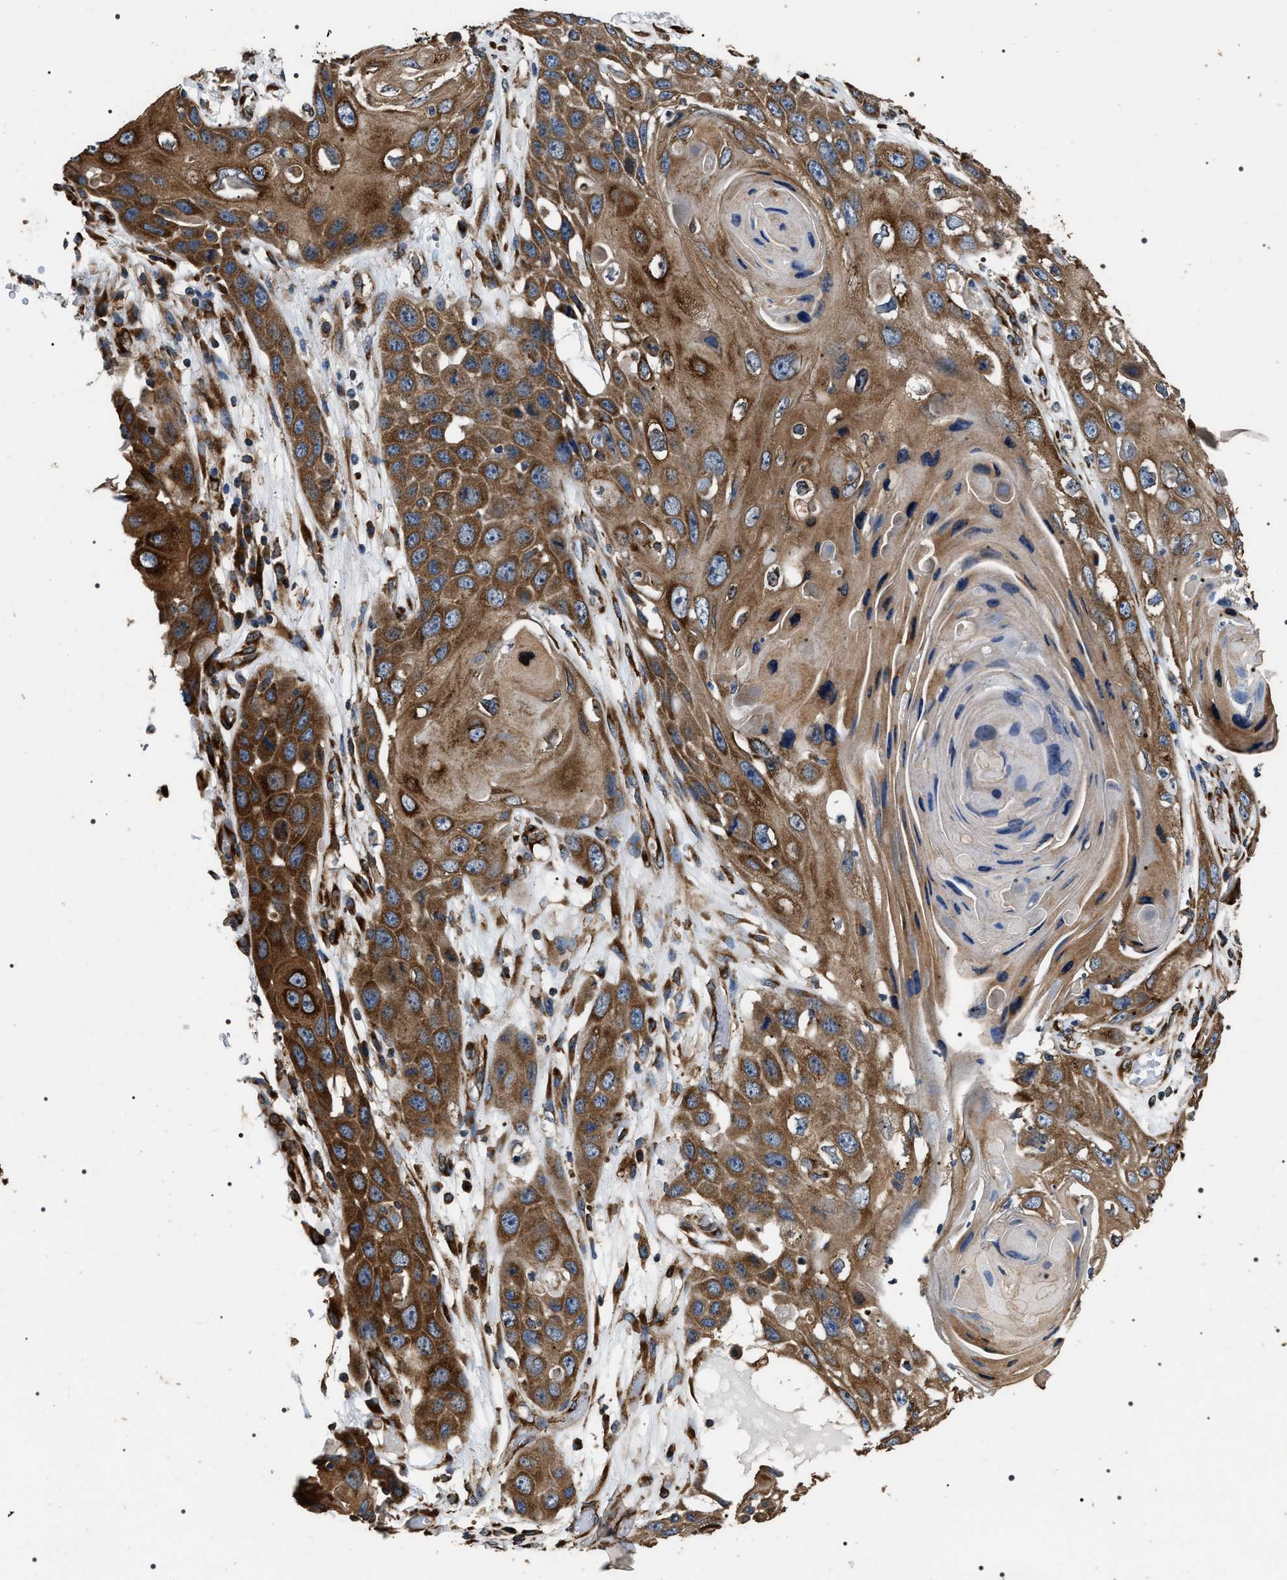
{"staining": {"intensity": "strong", "quantity": ">75%", "location": "cytoplasmic/membranous"}, "tissue": "skin cancer", "cell_type": "Tumor cells", "image_type": "cancer", "snomed": [{"axis": "morphology", "description": "Squamous cell carcinoma, NOS"}, {"axis": "topography", "description": "Skin"}], "caption": "Human skin cancer (squamous cell carcinoma) stained with a protein marker shows strong staining in tumor cells.", "gene": "KTN1", "patient": {"sex": "male", "age": 55}}